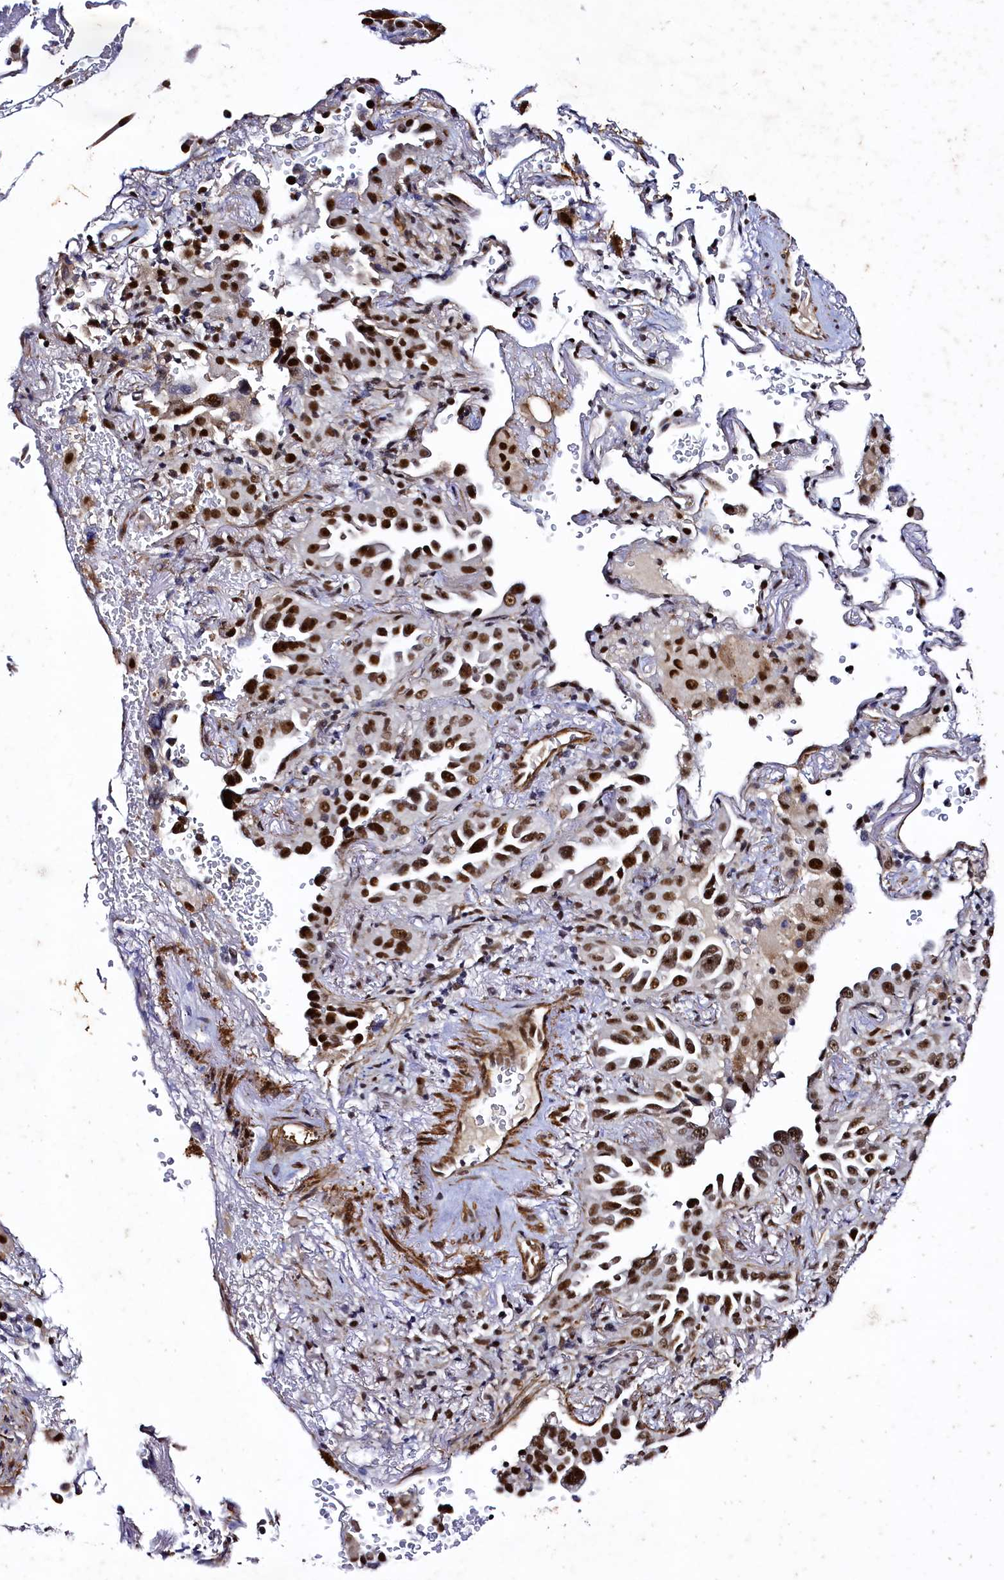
{"staining": {"intensity": "strong", "quantity": ">75%", "location": "nuclear"}, "tissue": "lung cancer", "cell_type": "Tumor cells", "image_type": "cancer", "snomed": [{"axis": "morphology", "description": "Adenocarcinoma, NOS"}, {"axis": "topography", "description": "Lung"}], "caption": "There is high levels of strong nuclear staining in tumor cells of adenocarcinoma (lung), as demonstrated by immunohistochemical staining (brown color).", "gene": "SAMD10", "patient": {"sex": "female", "age": 69}}